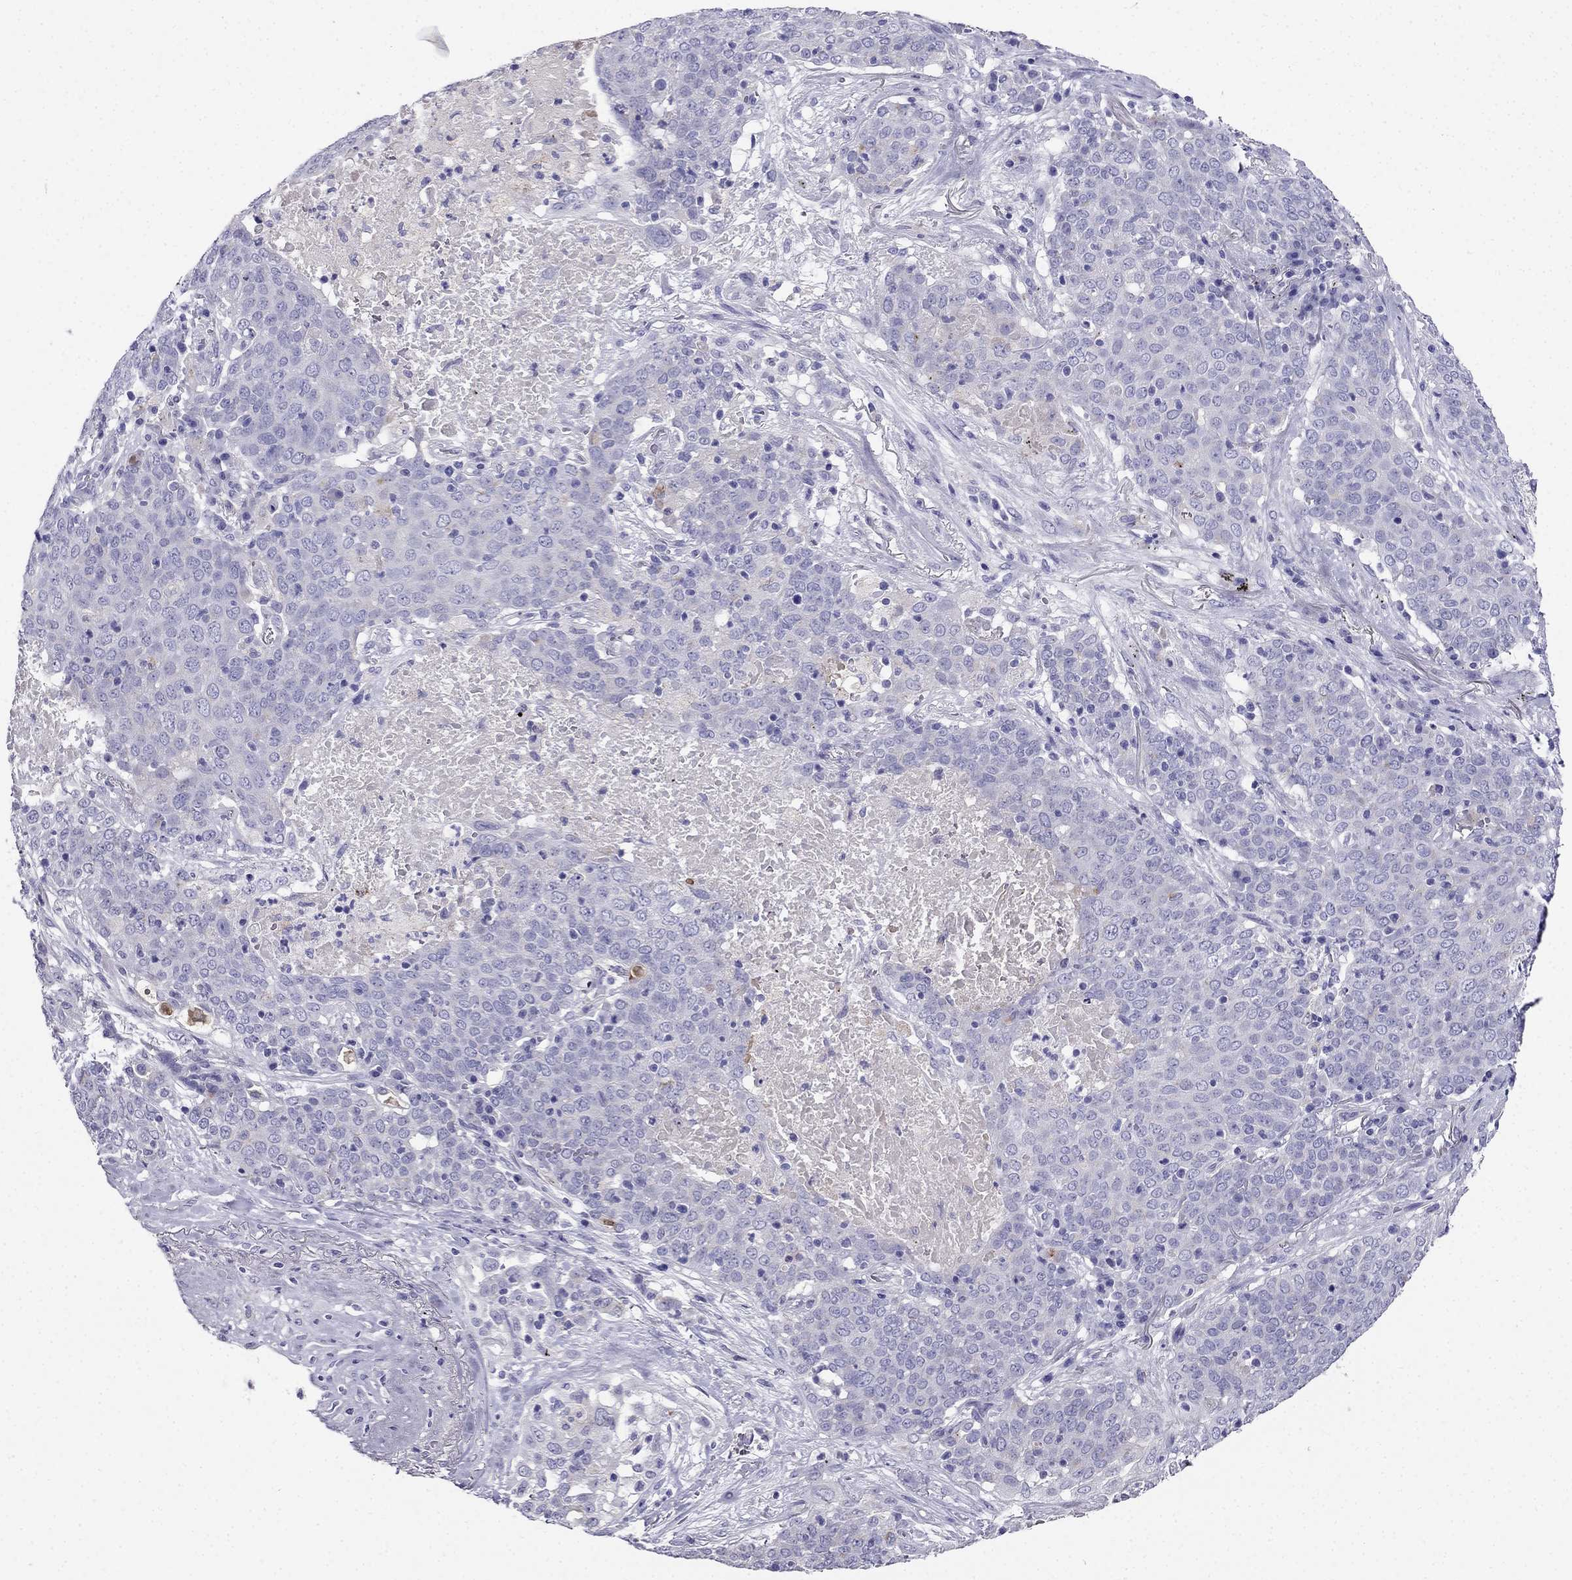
{"staining": {"intensity": "negative", "quantity": "none", "location": "none"}, "tissue": "lung cancer", "cell_type": "Tumor cells", "image_type": "cancer", "snomed": [{"axis": "morphology", "description": "Squamous cell carcinoma, NOS"}, {"axis": "topography", "description": "Lung"}], "caption": "The micrograph demonstrates no significant staining in tumor cells of squamous cell carcinoma (lung).", "gene": "PTH", "patient": {"sex": "male", "age": 82}}